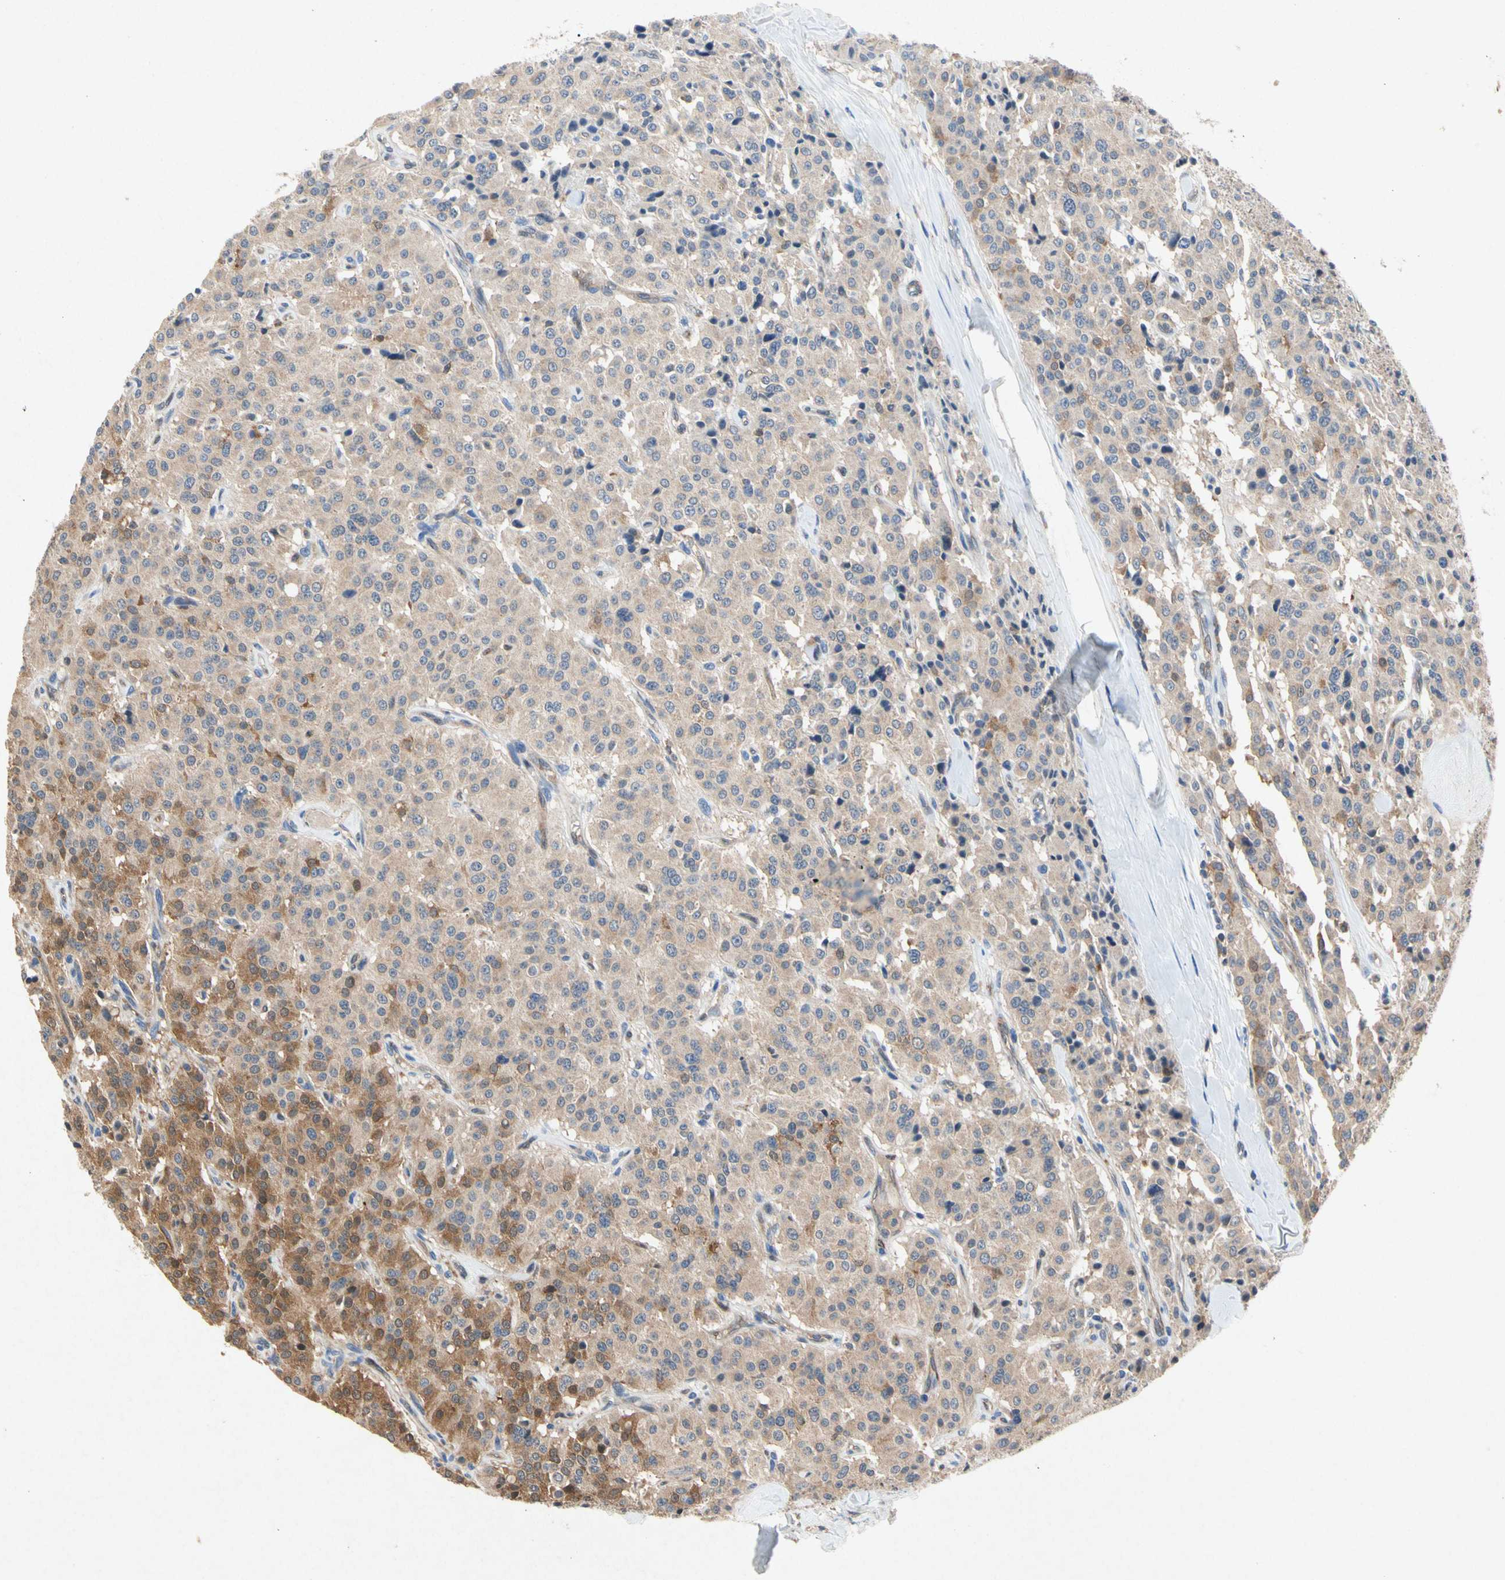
{"staining": {"intensity": "moderate", "quantity": ">75%", "location": "cytoplasmic/membranous"}, "tissue": "carcinoid", "cell_type": "Tumor cells", "image_type": "cancer", "snomed": [{"axis": "morphology", "description": "Carcinoid, malignant, NOS"}, {"axis": "topography", "description": "Lung"}], "caption": "A brown stain shows moderate cytoplasmic/membranous expression of a protein in carcinoid (malignant) tumor cells.", "gene": "RPS6KA1", "patient": {"sex": "male", "age": 30}}